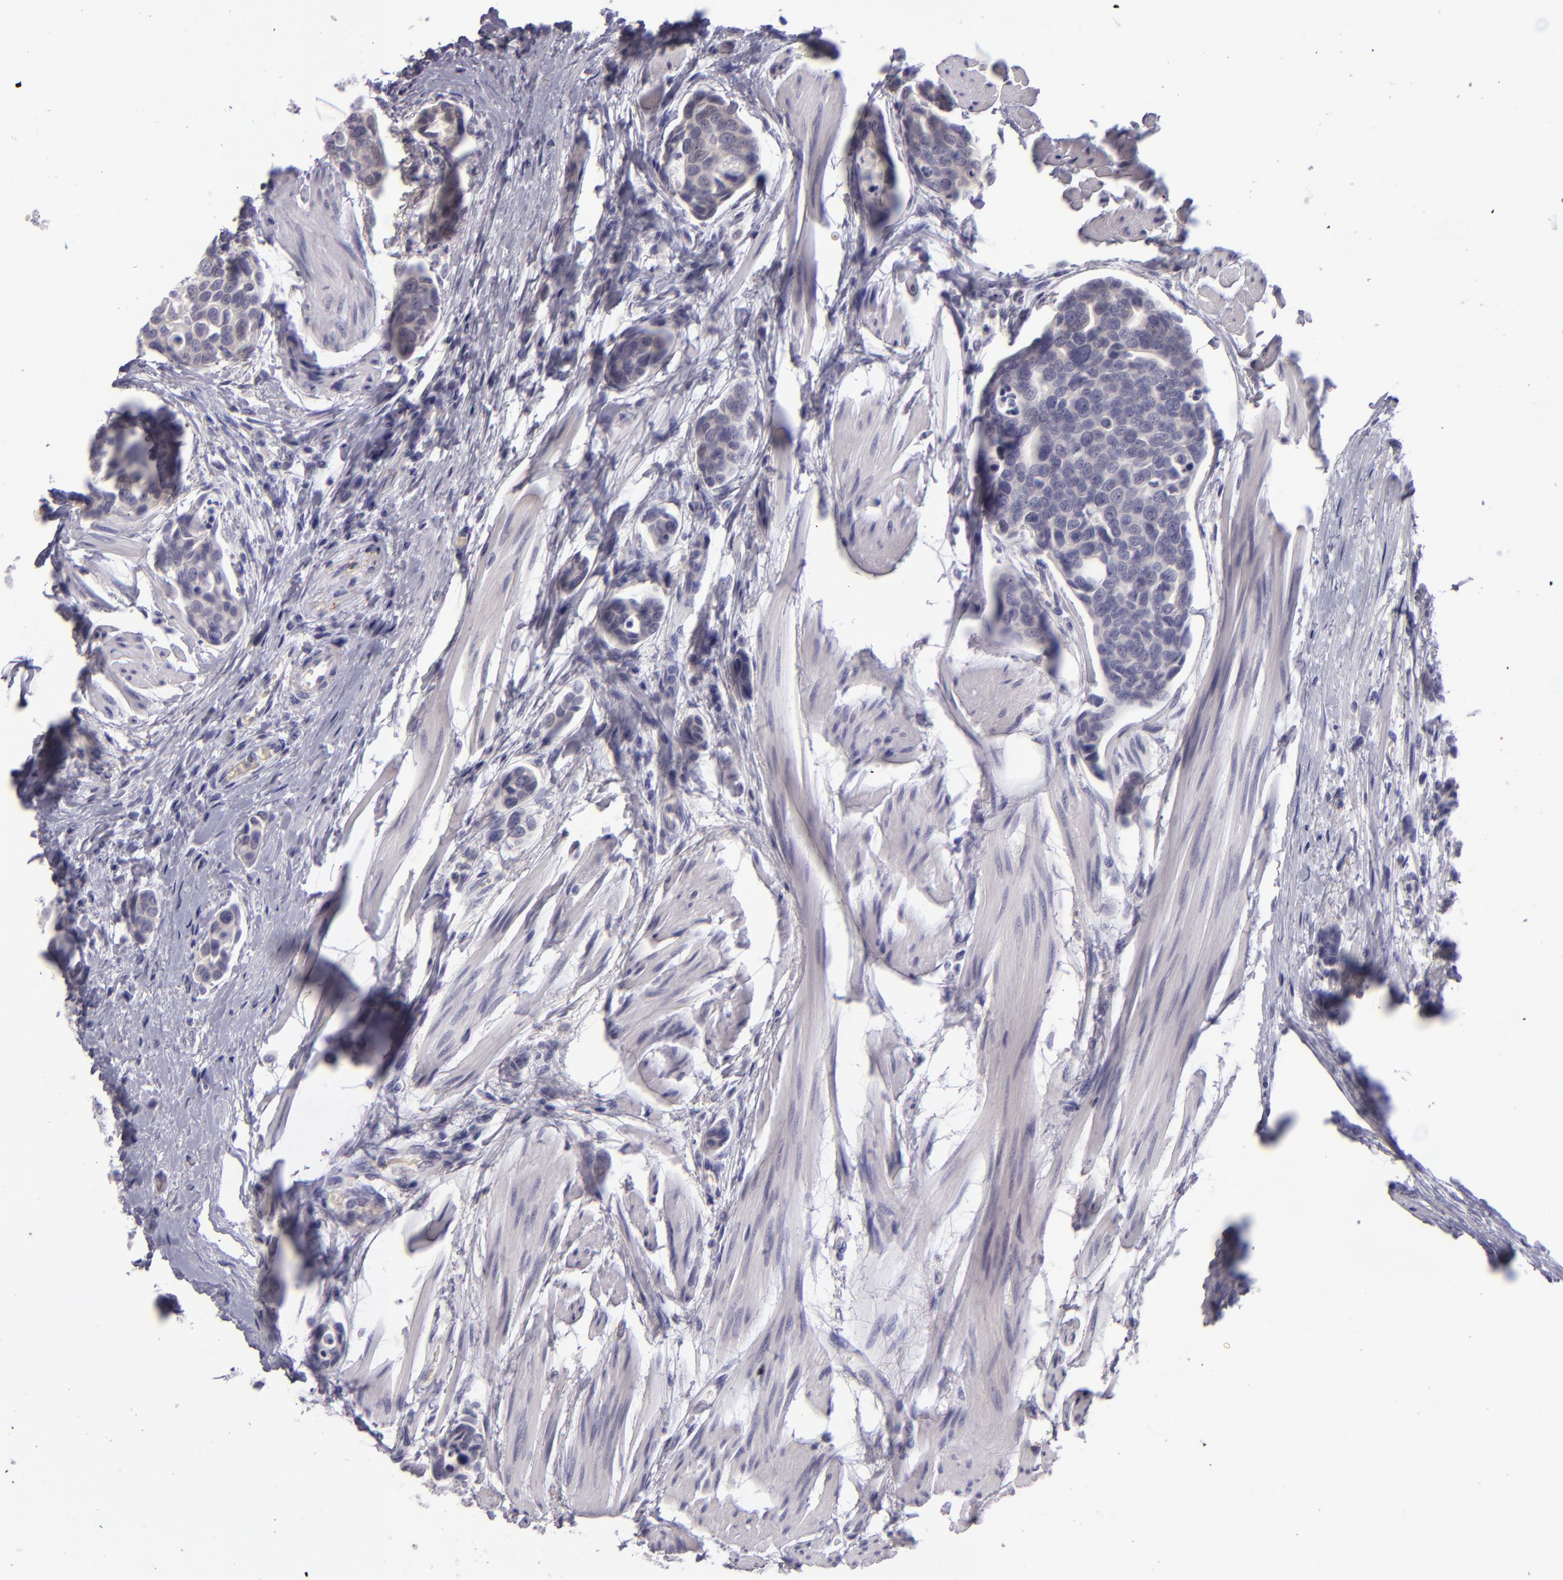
{"staining": {"intensity": "negative", "quantity": "none", "location": "none"}, "tissue": "urothelial cancer", "cell_type": "Tumor cells", "image_type": "cancer", "snomed": [{"axis": "morphology", "description": "Urothelial carcinoma, High grade"}, {"axis": "topography", "description": "Urinary bladder"}], "caption": "This is an immunohistochemistry (IHC) image of human urothelial cancer. There is no expression in tumor cells.", "gene": "SNCB", "patient": {"sex": "male", "age": 78}}